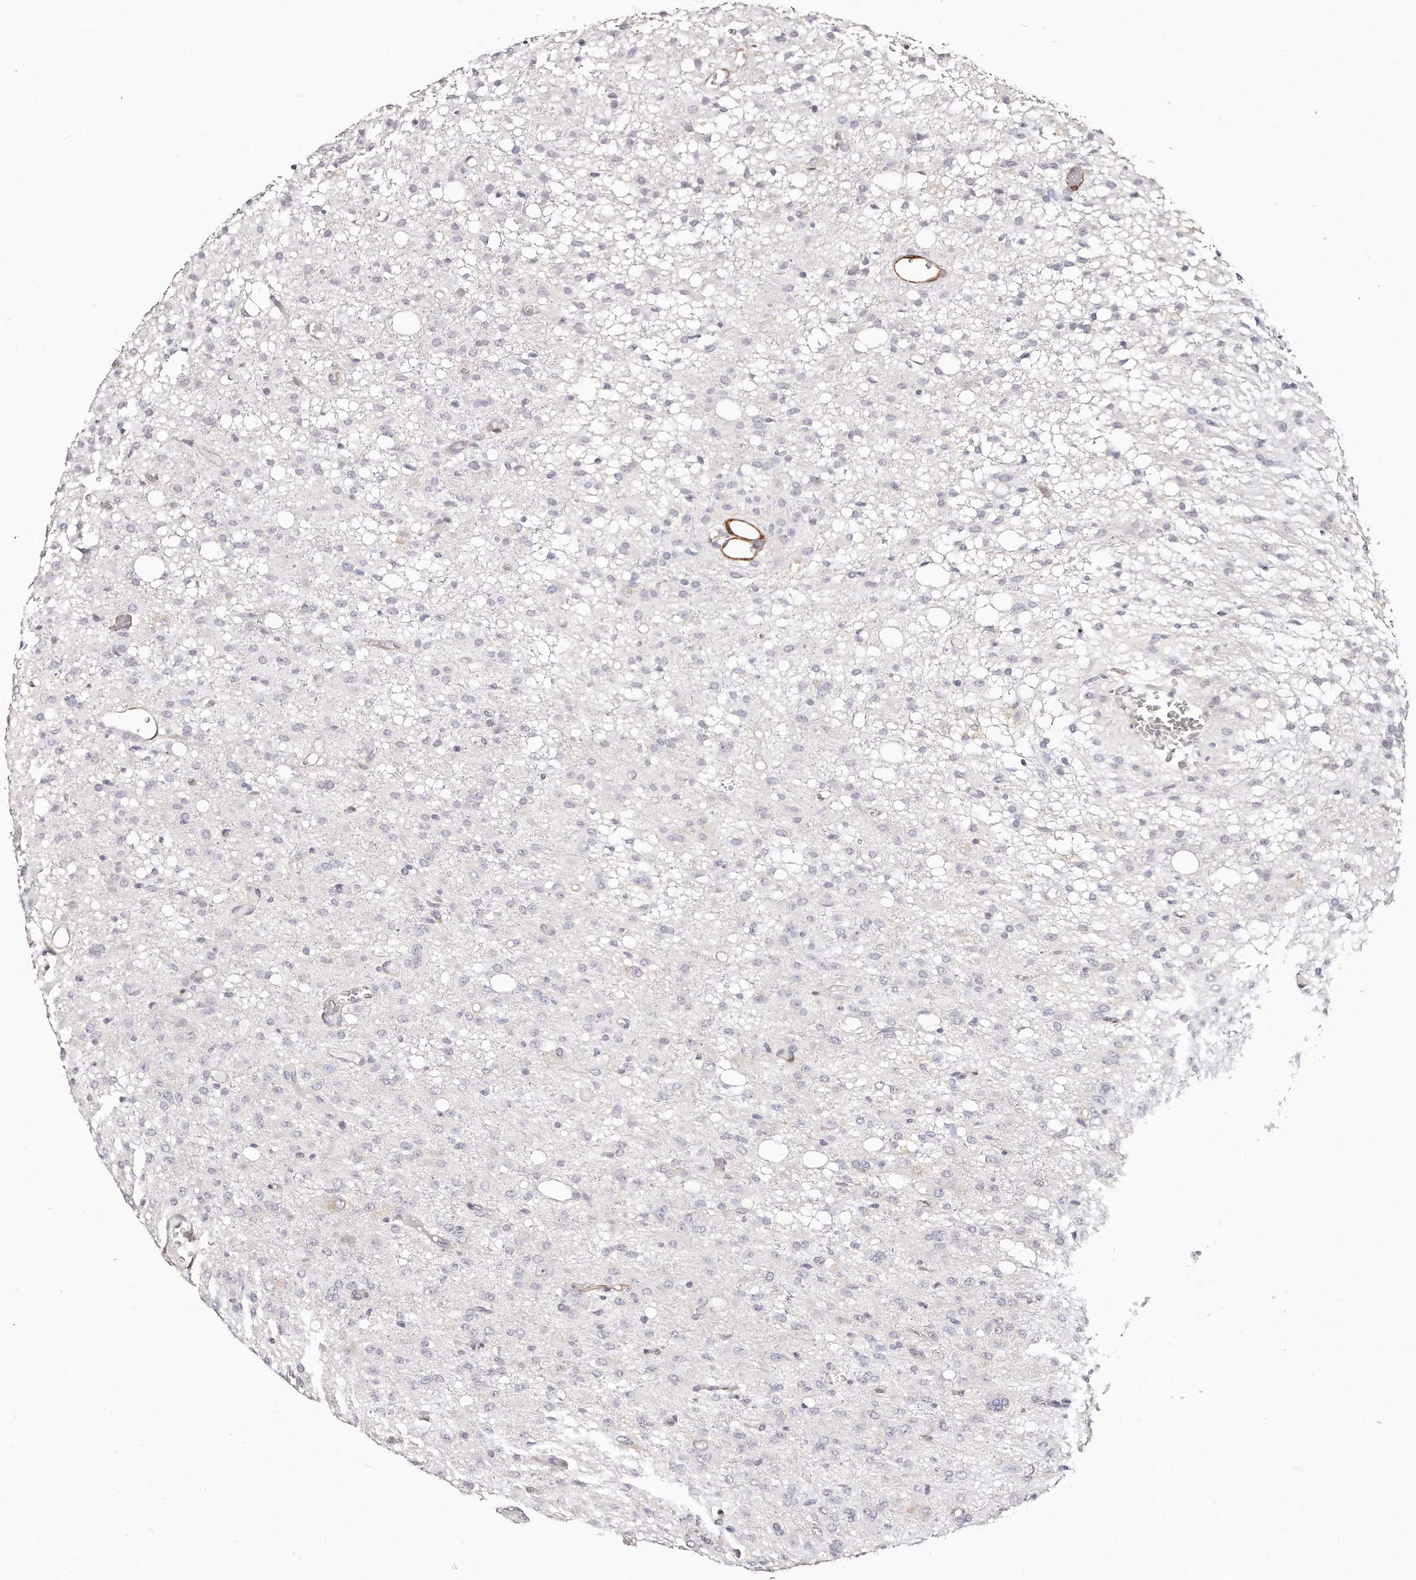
{"staining": {"intensity": "negative", "quantity": "none", "location": "none"}, "tissue": "glioma", "cell_type": "Tumor cells", "image_type": "cancer", "snomed": [{"axis": "morphology", "description": "Glioma, malignant, High grade"}, {"axis": "topography", "description": "Brain"}], "caption": "Photomicrograph shows no significant protein expression in tumor cells of glioma. Nuclei are stained in blue.", "gene": "LMOD1", "patient": {"sex": "female", "age": 59}}